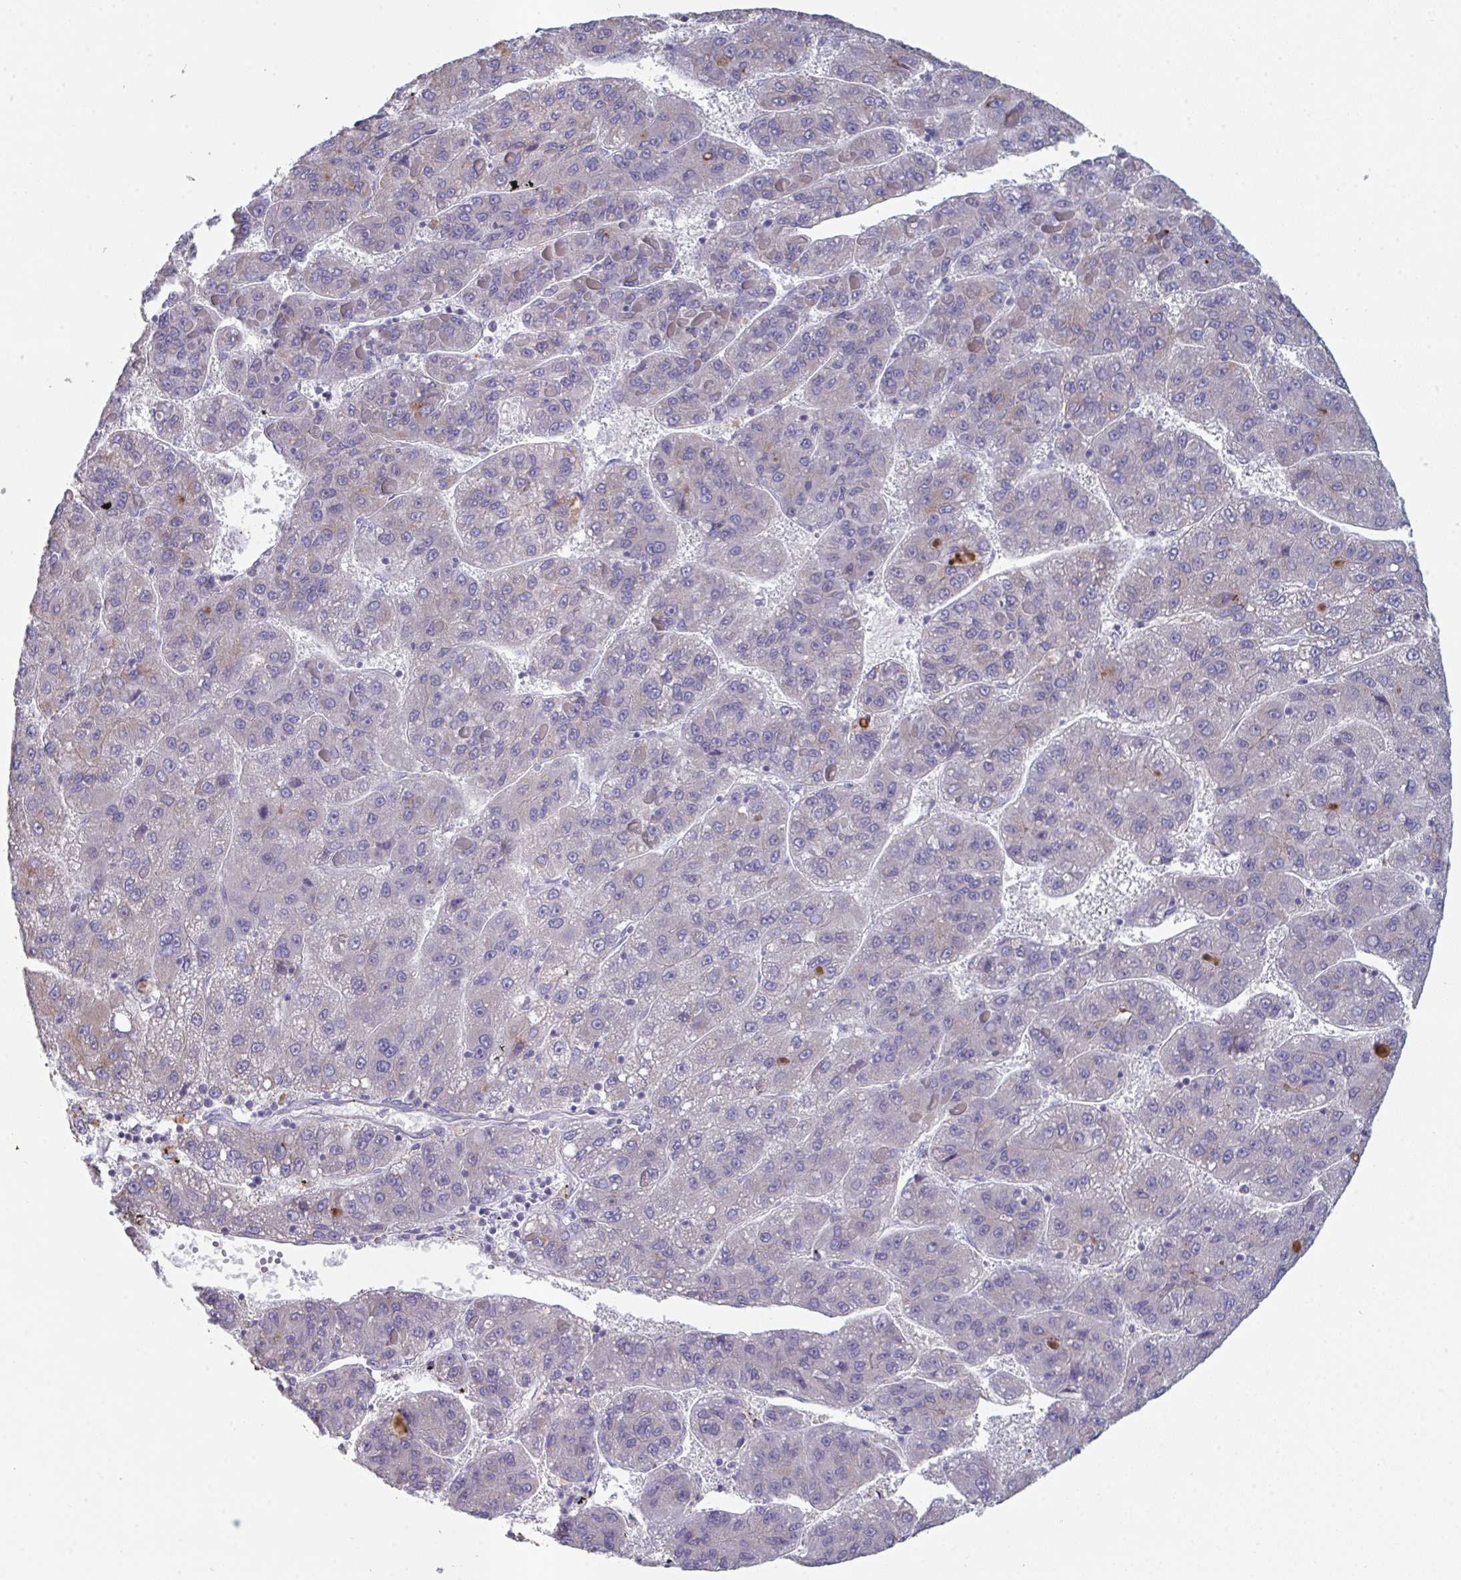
{"staining": {"intensity": "negative", "quantity": "none", "location": "none"}, "tissue": "liver cancer", "cell_type": "Tumor cells", "image_type": "cancer", "snomed": [{"axis": "morphology", "description": "Carcinoma, Hepatocellular, NOS"}, {"axis": "topography", "description": "Liver"}], "caption": "Liver hepatocellular carcinoma was stained to show a protein in brown. There is no significant positivity in tumor cells.", "gene": "HGFAC", "patient": {"sex": "female", "age": 82}}